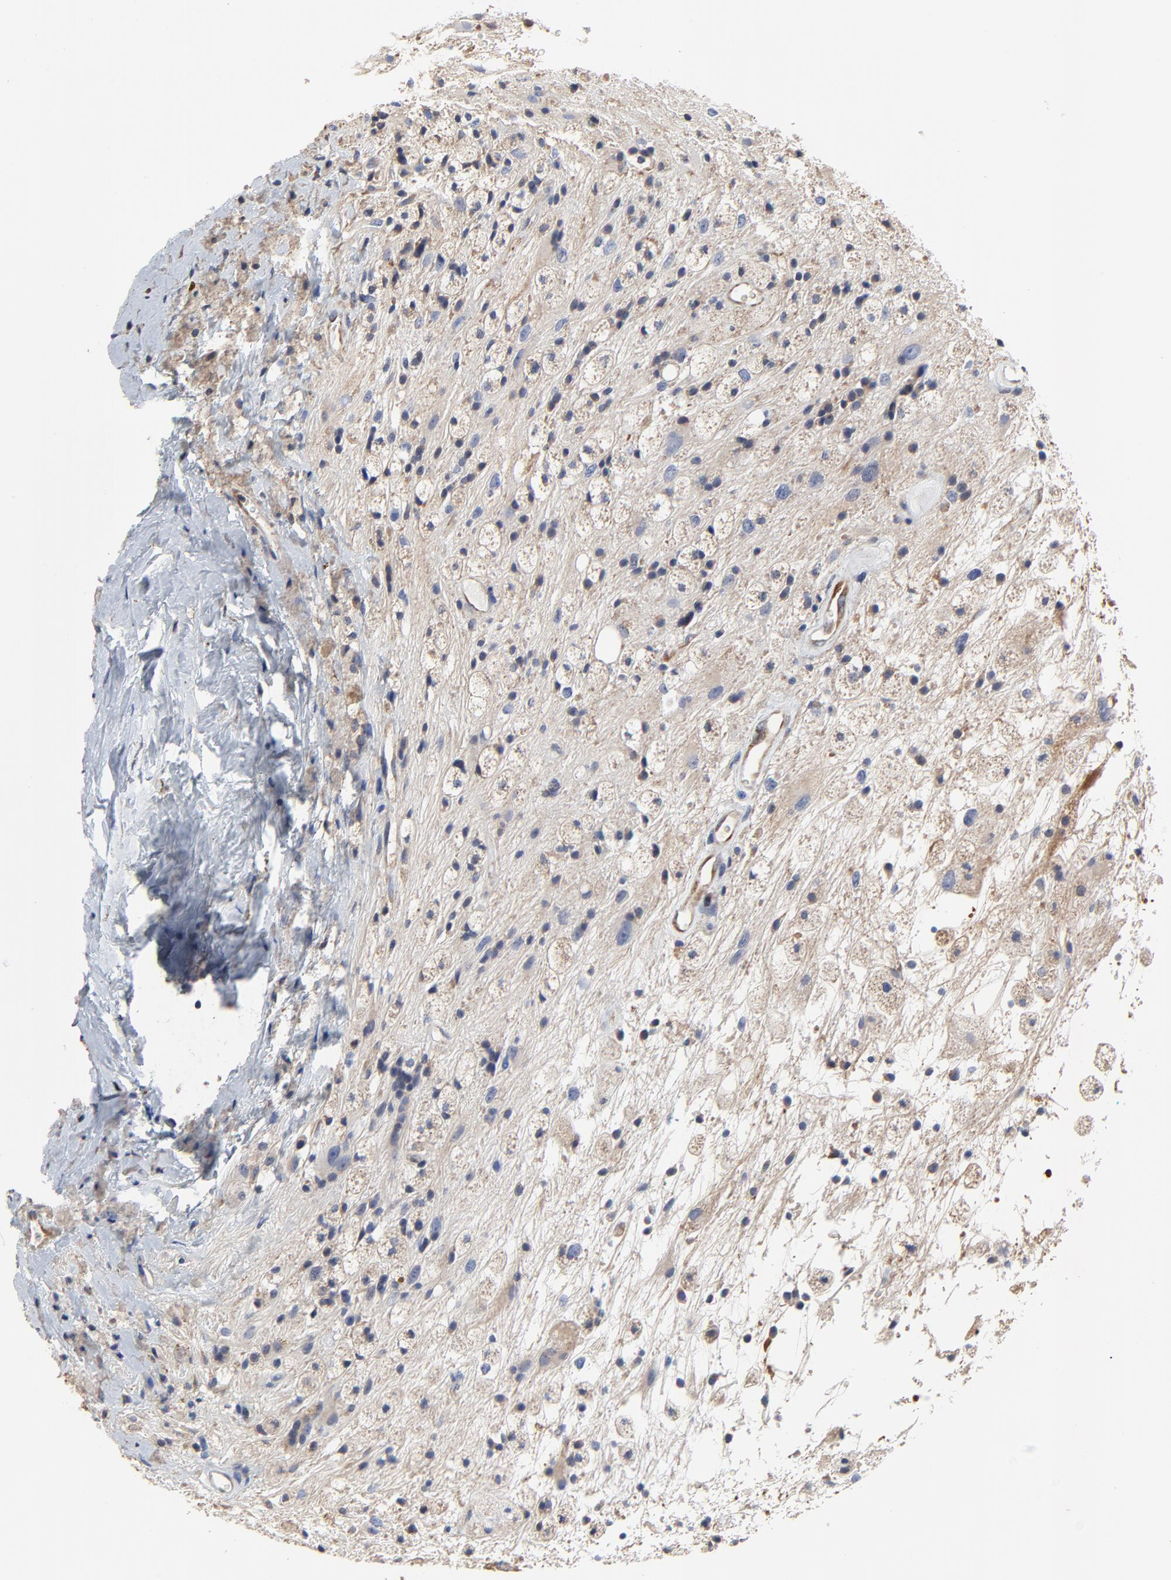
{"staining": {"intensity": "weak", "quantity": "25%-75%", "location": "cytoplasmic/membranous"}, "tissue": "glioma", "cell_type": "Tumor cells", "image_type": "cancer", "snomed": [{"axis": "morphology", "description": "Glioma, malignant, High grade"}, {"axis": "topography", "description": "Brain"}], "caption": "Protein expression analysis of malignant glioma (high-grade) displays weak cytoplasmic/membranous positivity in approximately 25%-75% of tumor cells.", "gene": "NXF3", "patient": {"sex": "male", "age": 48}}